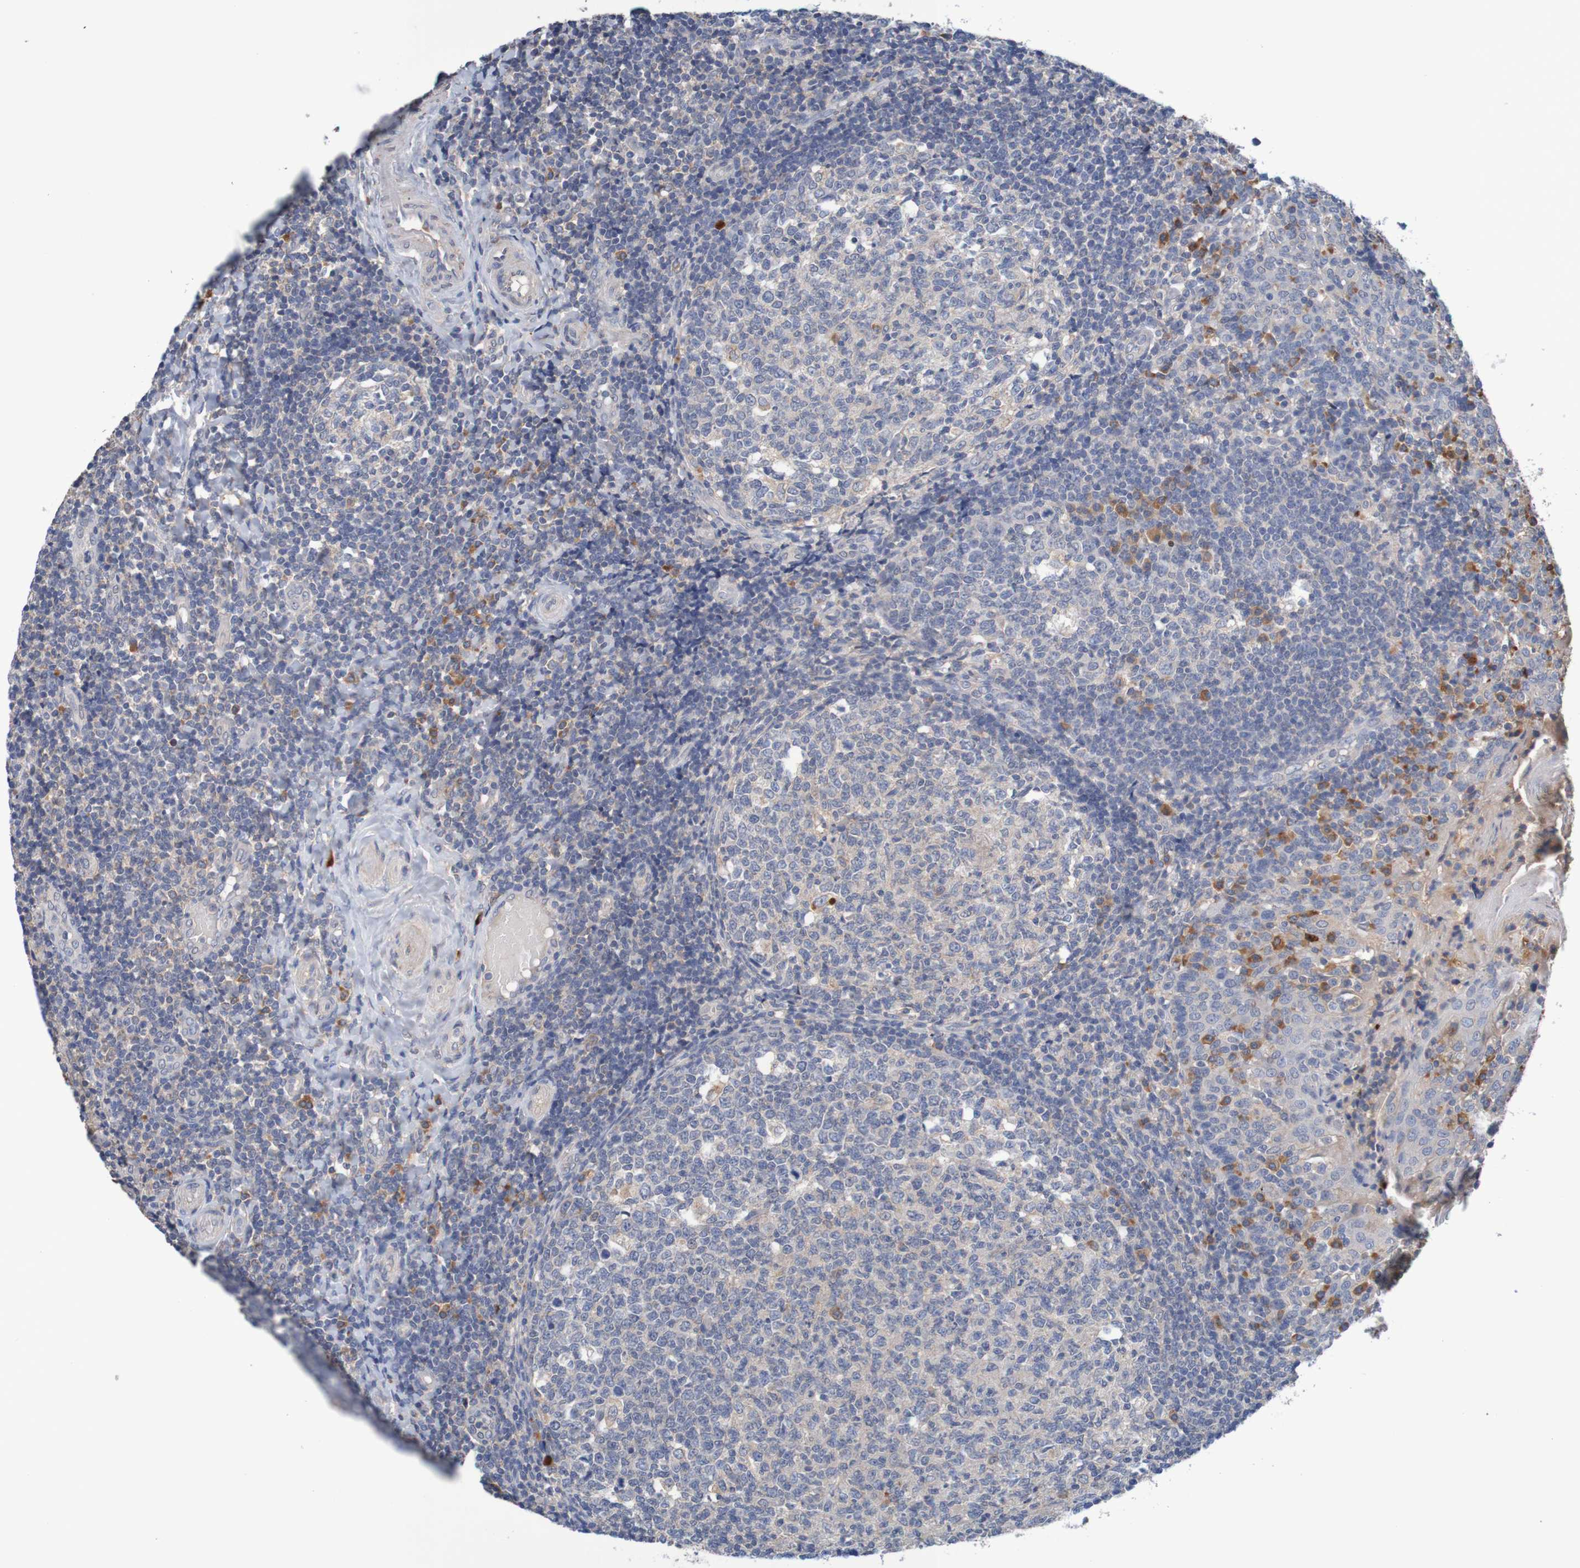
{"staining": {"intensity": "weak", "quantity": "25%-75%", "location": "cytoplasmic/membranous"}, "tissue": "tonsil", "cell_type": "Germinal center cells", "image_type": "normal", "snomed": [{"axis": "morphology", "description": "Normal tissue, NOS"}, {"axis": "topography", "description": "Tonsil"}], "caption": "Tonsil stained with IHC demonstrates weak cytoplasmic/membranous positivity in approximately 25%-75% of germinal center cells.", "gene": "LTA", "patient": {"sex": "female", "age": 19}}